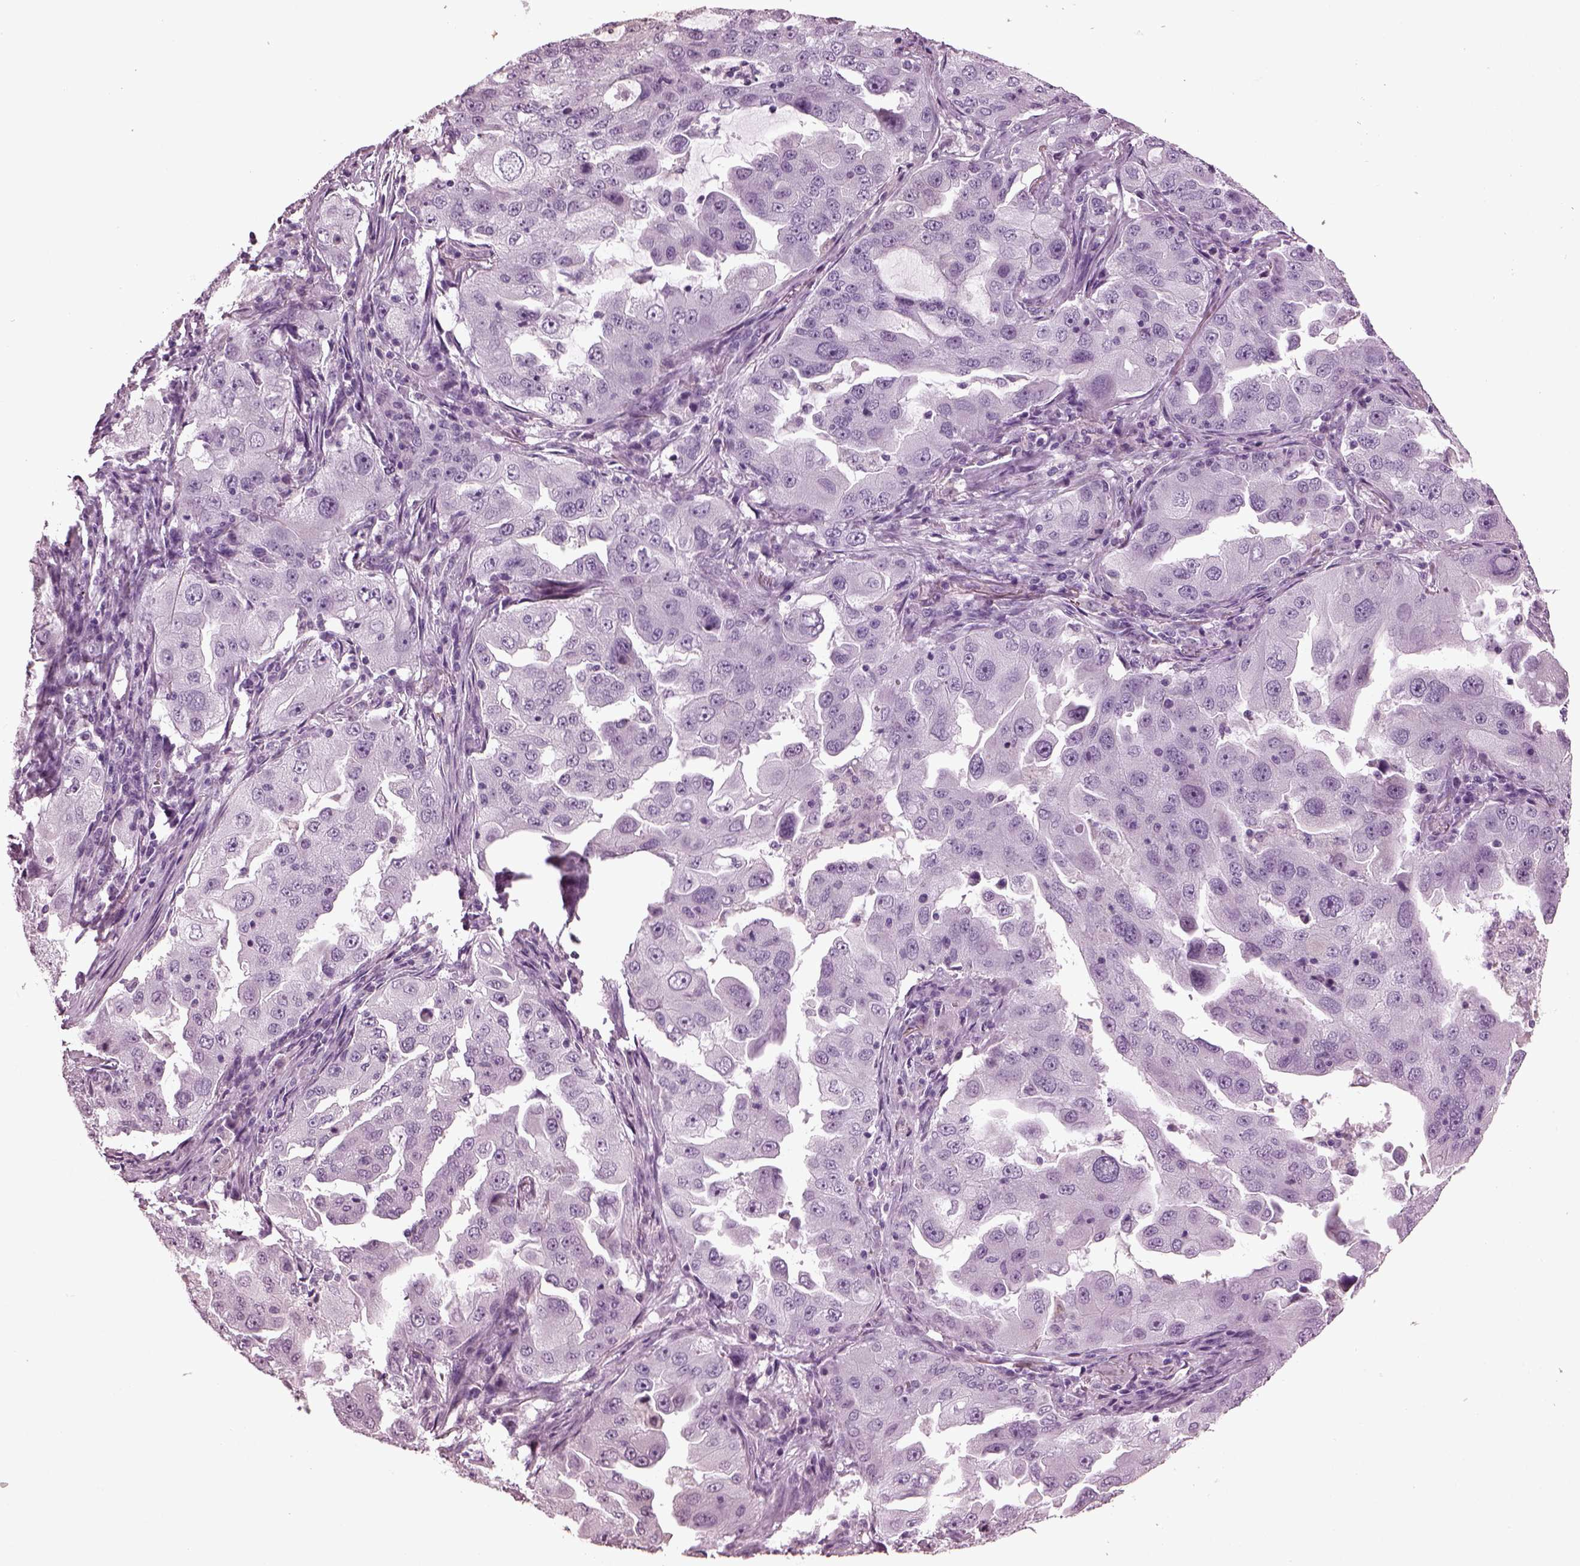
{"staining": {"intensity": "negative", "quantity": "none", "location": "none"}, "tissue": "lung cancer", "cell_type": "Tumor cells", "image_type": "cancer", "snomed": [{"axis": "morphology", "description": "Adenocarcinoma, NOS"}, {"axis": "topography", "description": "Lung"}], "caption": "Immunohistochemical staining of human lung adenocarcinoma exhibits no significant expression in tumor cells.", "gene": "SLC6A17", "patient": {"sex": "female", "age": 61}}